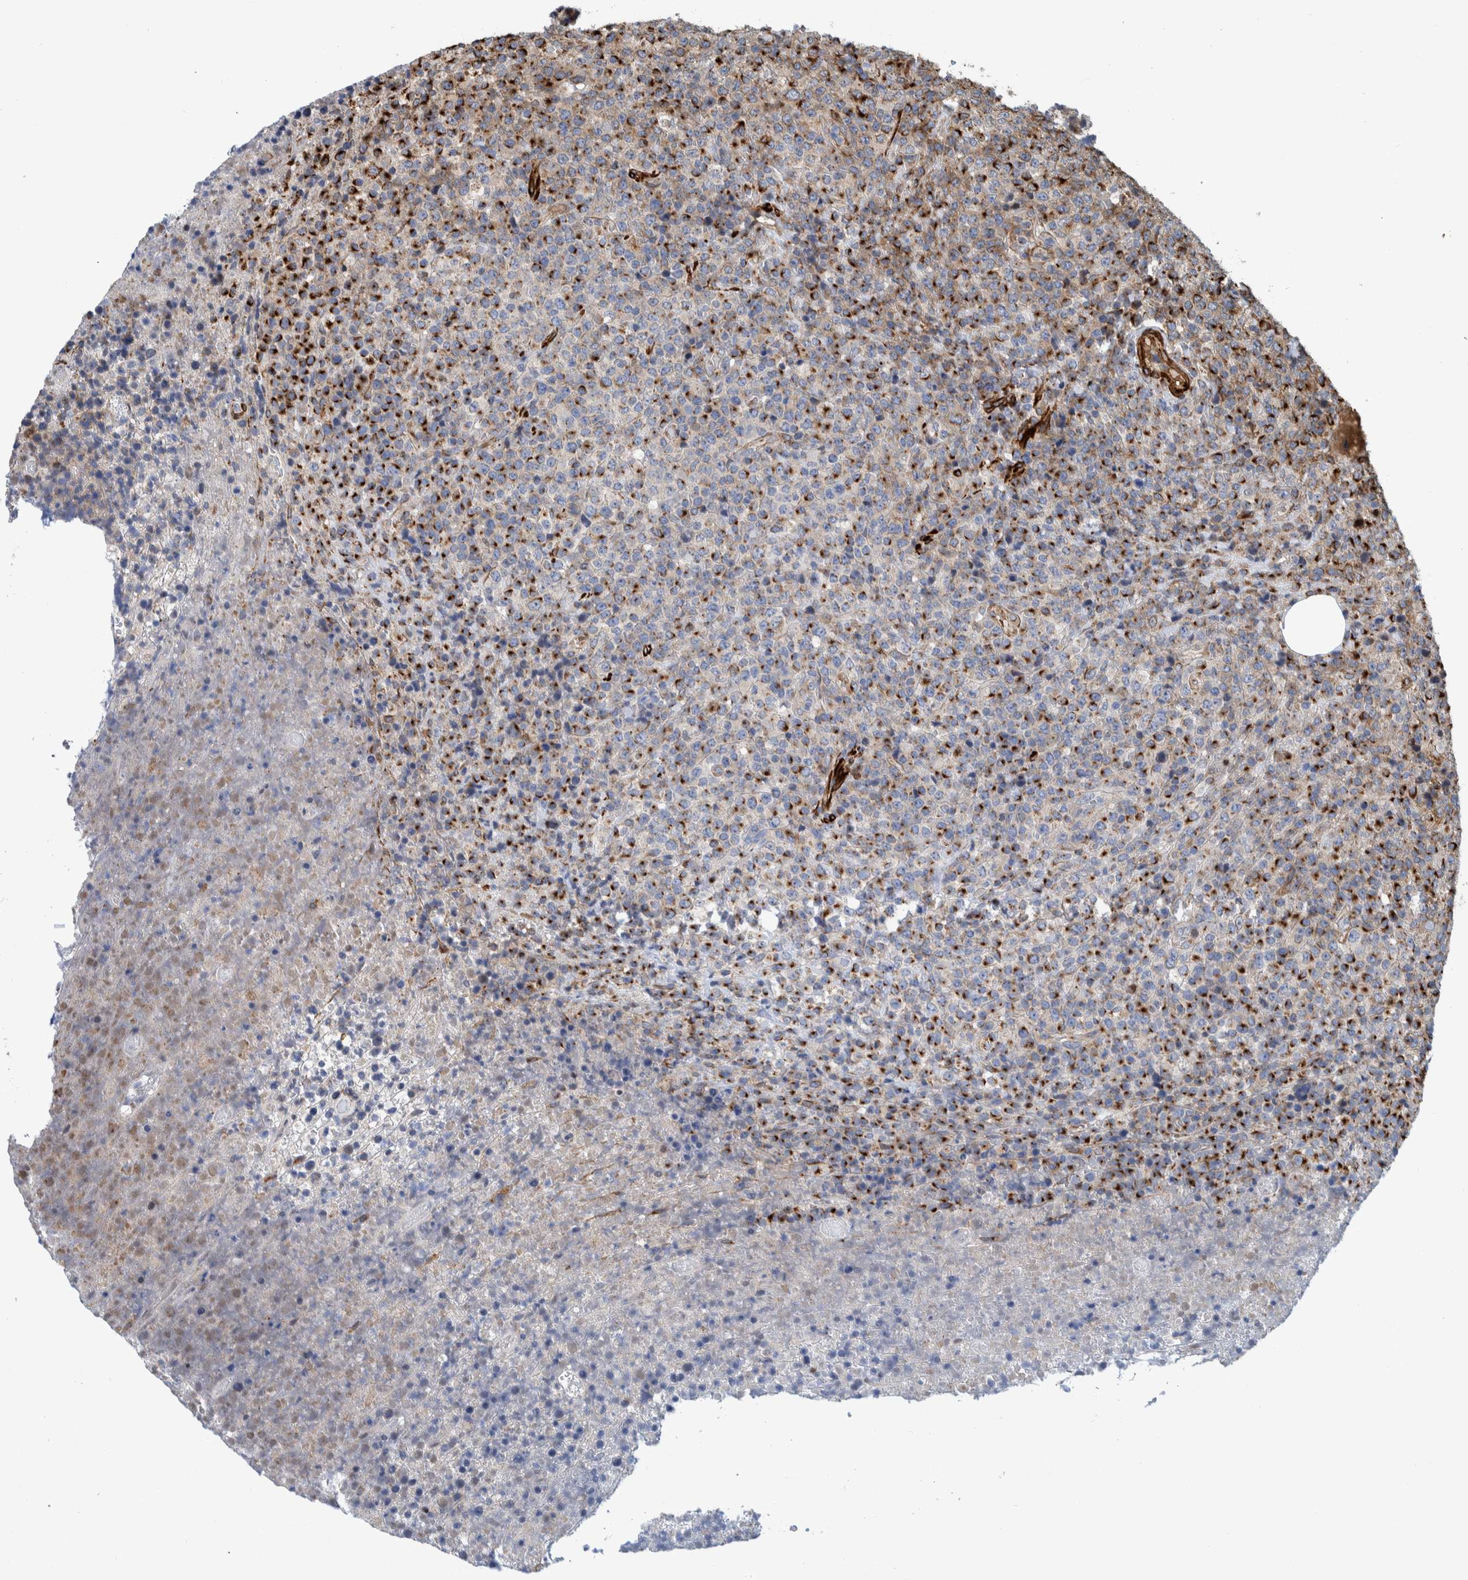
{"staining": {"intensity": "strong", "quantity": ">75%", "location": "cytoplasmic/membranous"}, "tissue": "lymphoma", "cell_type": "Tumor cells", "image_type": "cancer", "snomed": [{"axis": "morphology", "description": "Malignant lymphoma, non-Hodgkin's type, High grade"}, {"axis": "topography", "description": "Lymph node"}], "caption": "Human high-grade malignant lymphoma, non-Hodgkin's type stained for a protein (brown) exhibits strong cytoplasmic/membranous positive expression in approximately >75% of tumor cells.", "gene": "CCDC57", "patient": {"sex": "male", "age": 13}}